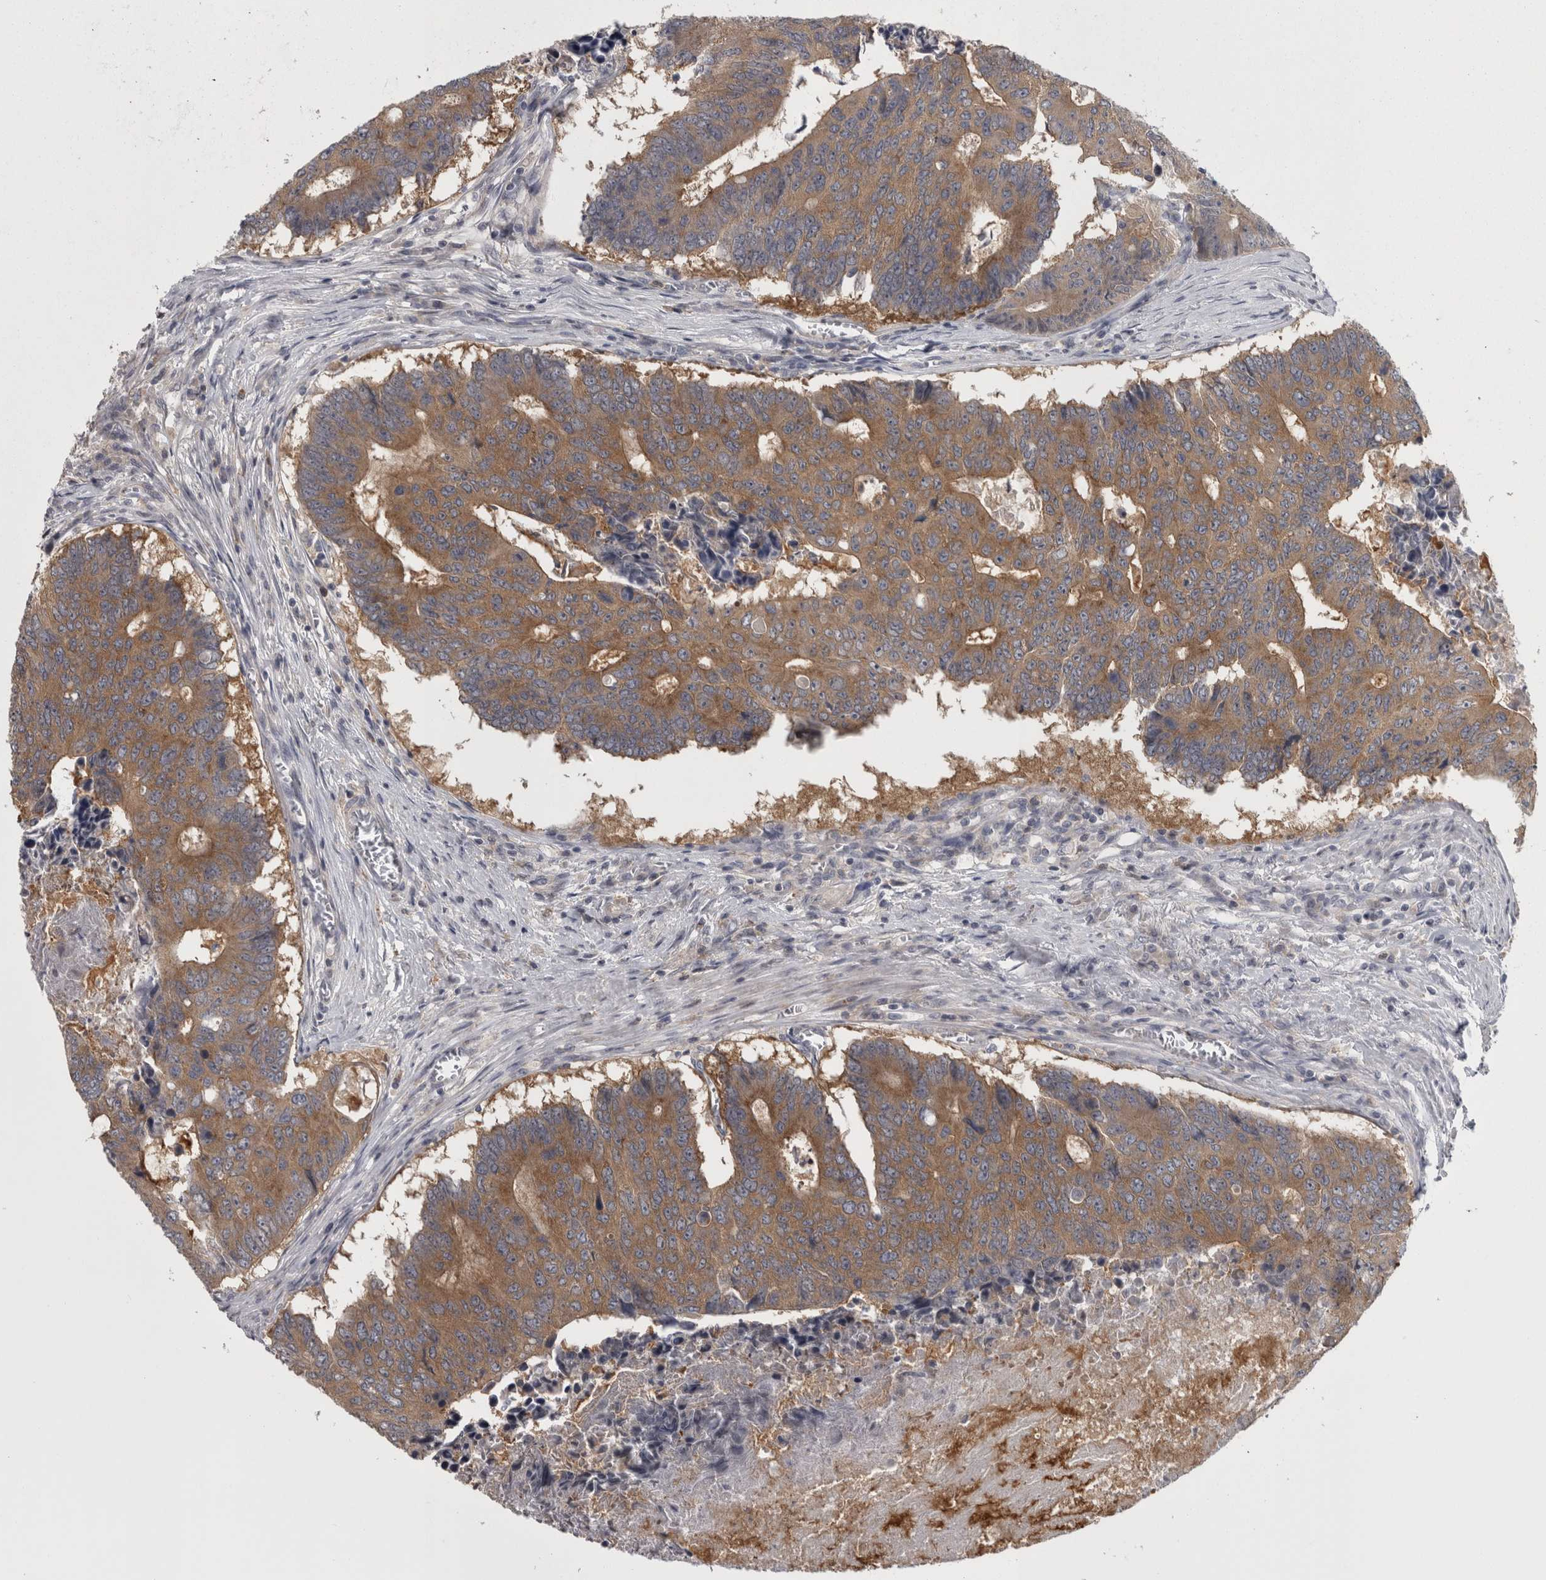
{"staining": {"intensity": "moderate", "quantity": ">75%", "location": "cytoplasmic/membranous"}, "tissue": "colorectal cancer", "cell_type": "Tumor cells", "image_type": "cancer", "snomed": [{"axis": "morphology", "description": "Adenocarcinoma, NOS"}, {"axis": "topography", "description": "Colon"}], "caption": "Human adenocarcinoma (colorectal) stained with a protein marker displays moderate staining in tumor cells.", "gene": "PRKCI", "patient": {"sex": "male", "age": 87}}